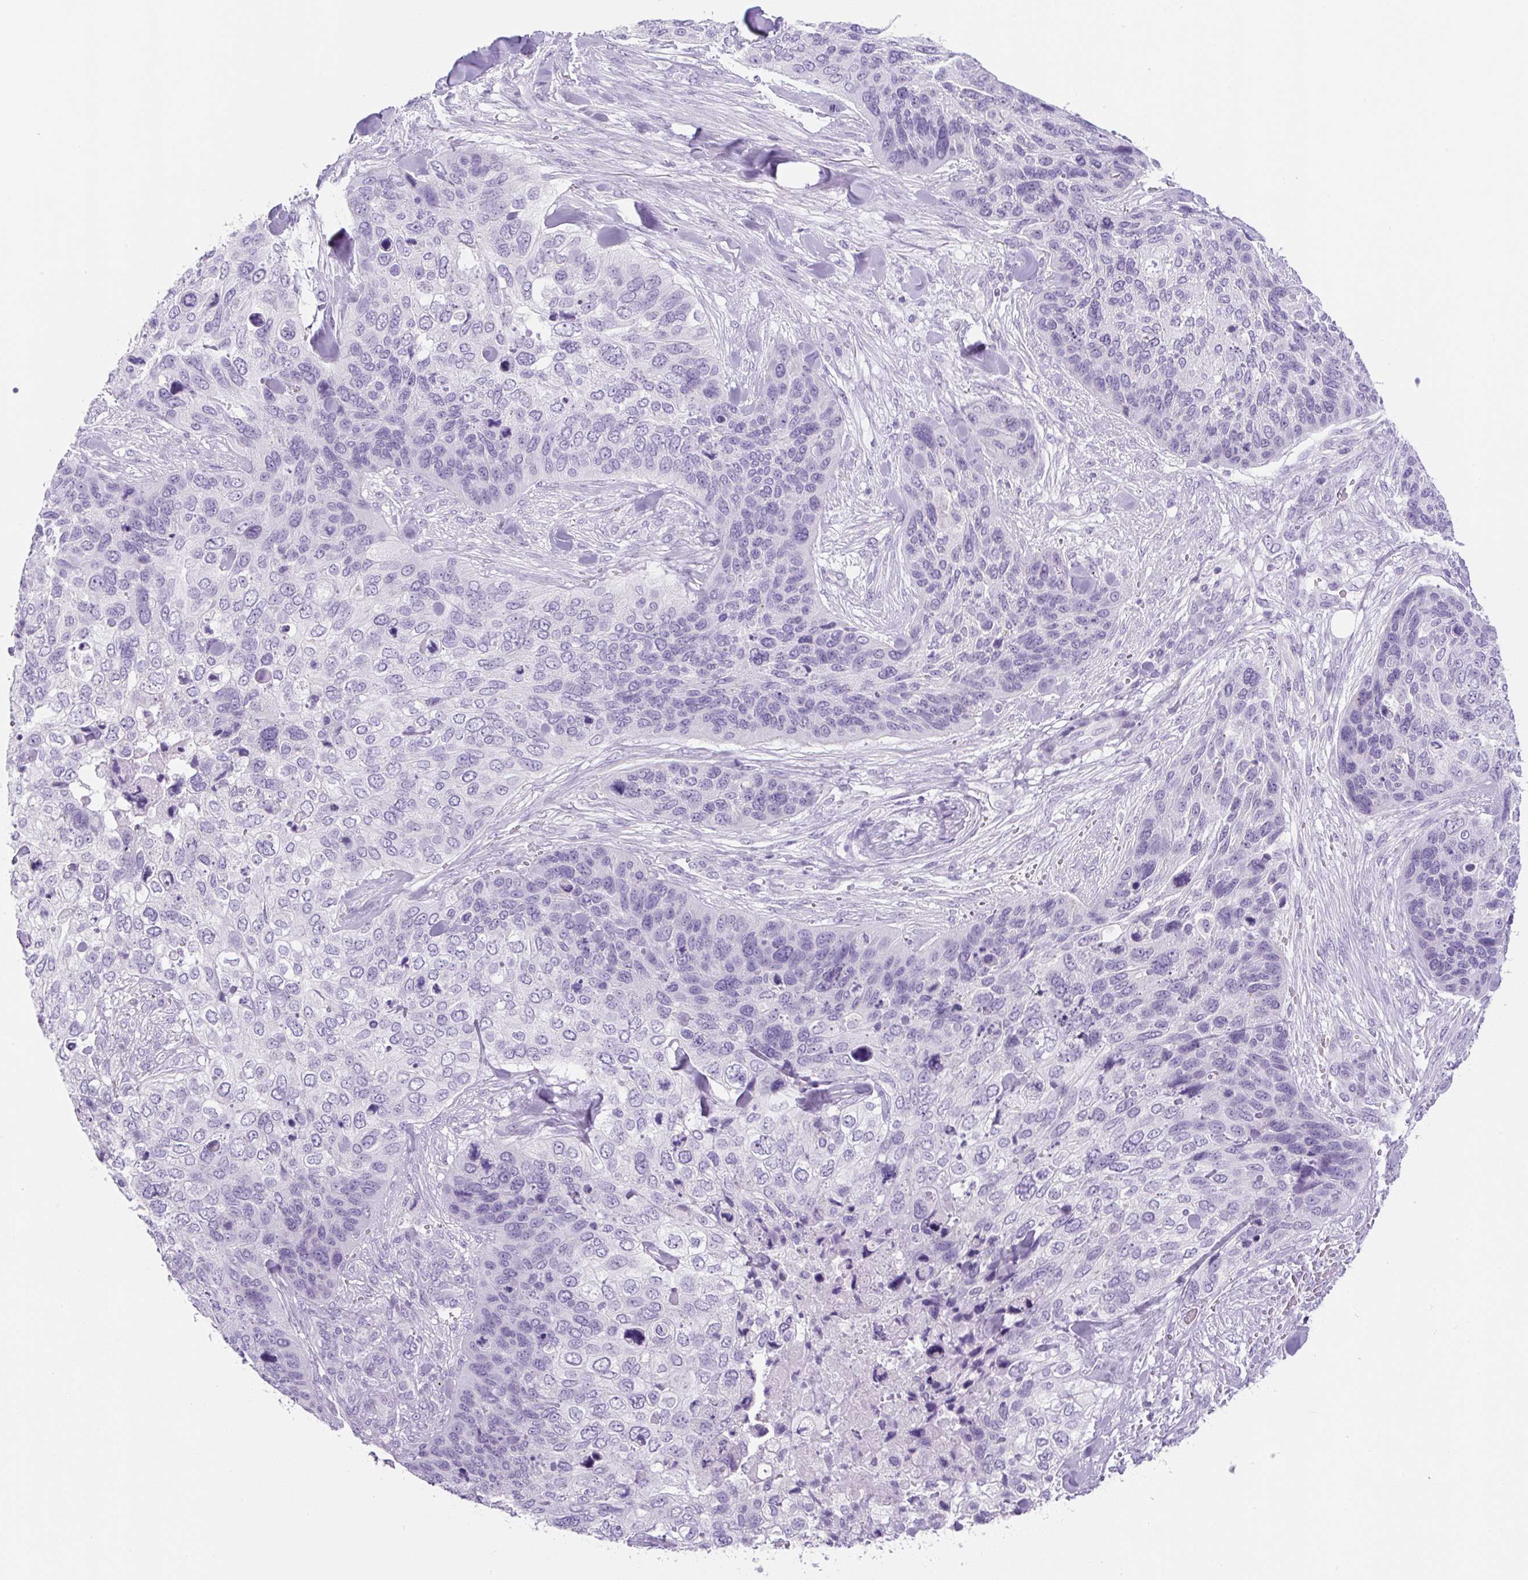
{"staining": {"intensity": "negative", "quantity": "none", "location": "none"}, "tissue": "skin cancer", "cell_type": "Tumor cells", "image_type": "cancer", "snomed": [{"axis": "morphology", "description": "Basal cell carcinoma"}, {"axis": "topography", "description": "Skin"}], "caption": "Skin cancer was stained to show a protein in brown. There is no significant positivity in tumor cells. Nuclei are stained in blue.", "gene": "UBL3", "patient": {"sex": "female", "age": 74}}